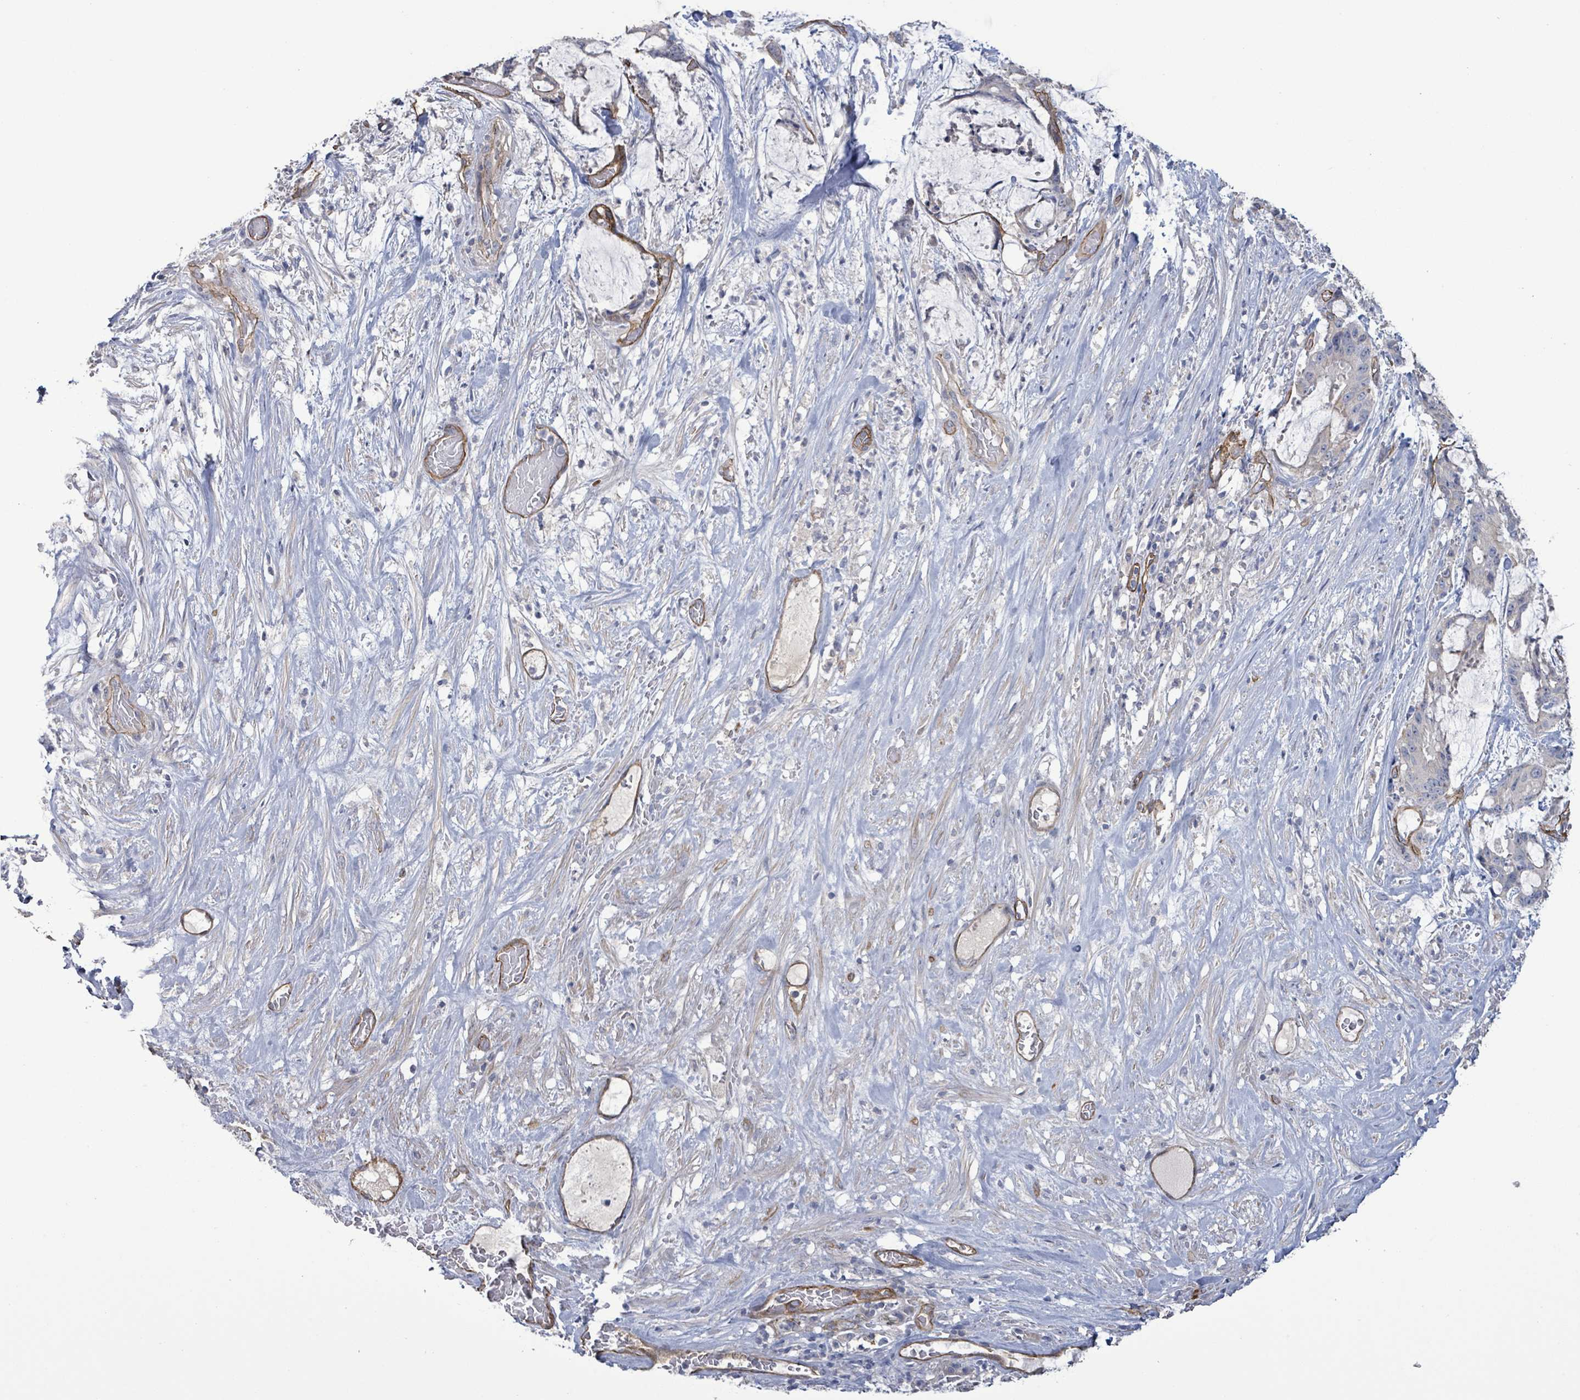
{"staining": {"intensity": "negative", "quantity": "none", "location": "none"}, "tissue": "liver cancer", "cell_type": "Tumor cells", "image_type": "cancer", "snomed": [{"axis": "morphology", "description": "Normal tissue, NOS"}, {"axis": "morphology", "description": "Cholangiocarcinoma"}, {"axis": "topography", "description": "Liver"}, {"axis": "topography", "description": "Peripheral nerve tissue"}], "caption": "There is no significant expression in tumor cells of liver cancer (cholangiocarcinoma). The staining was performed using DAB to visualize the protein expression in brown, while the nuclei were stained in blue with hematoxylin (Magnification: 20x).", "gene": "KANK3", "patient": {"sex": "female", "age": 73}}